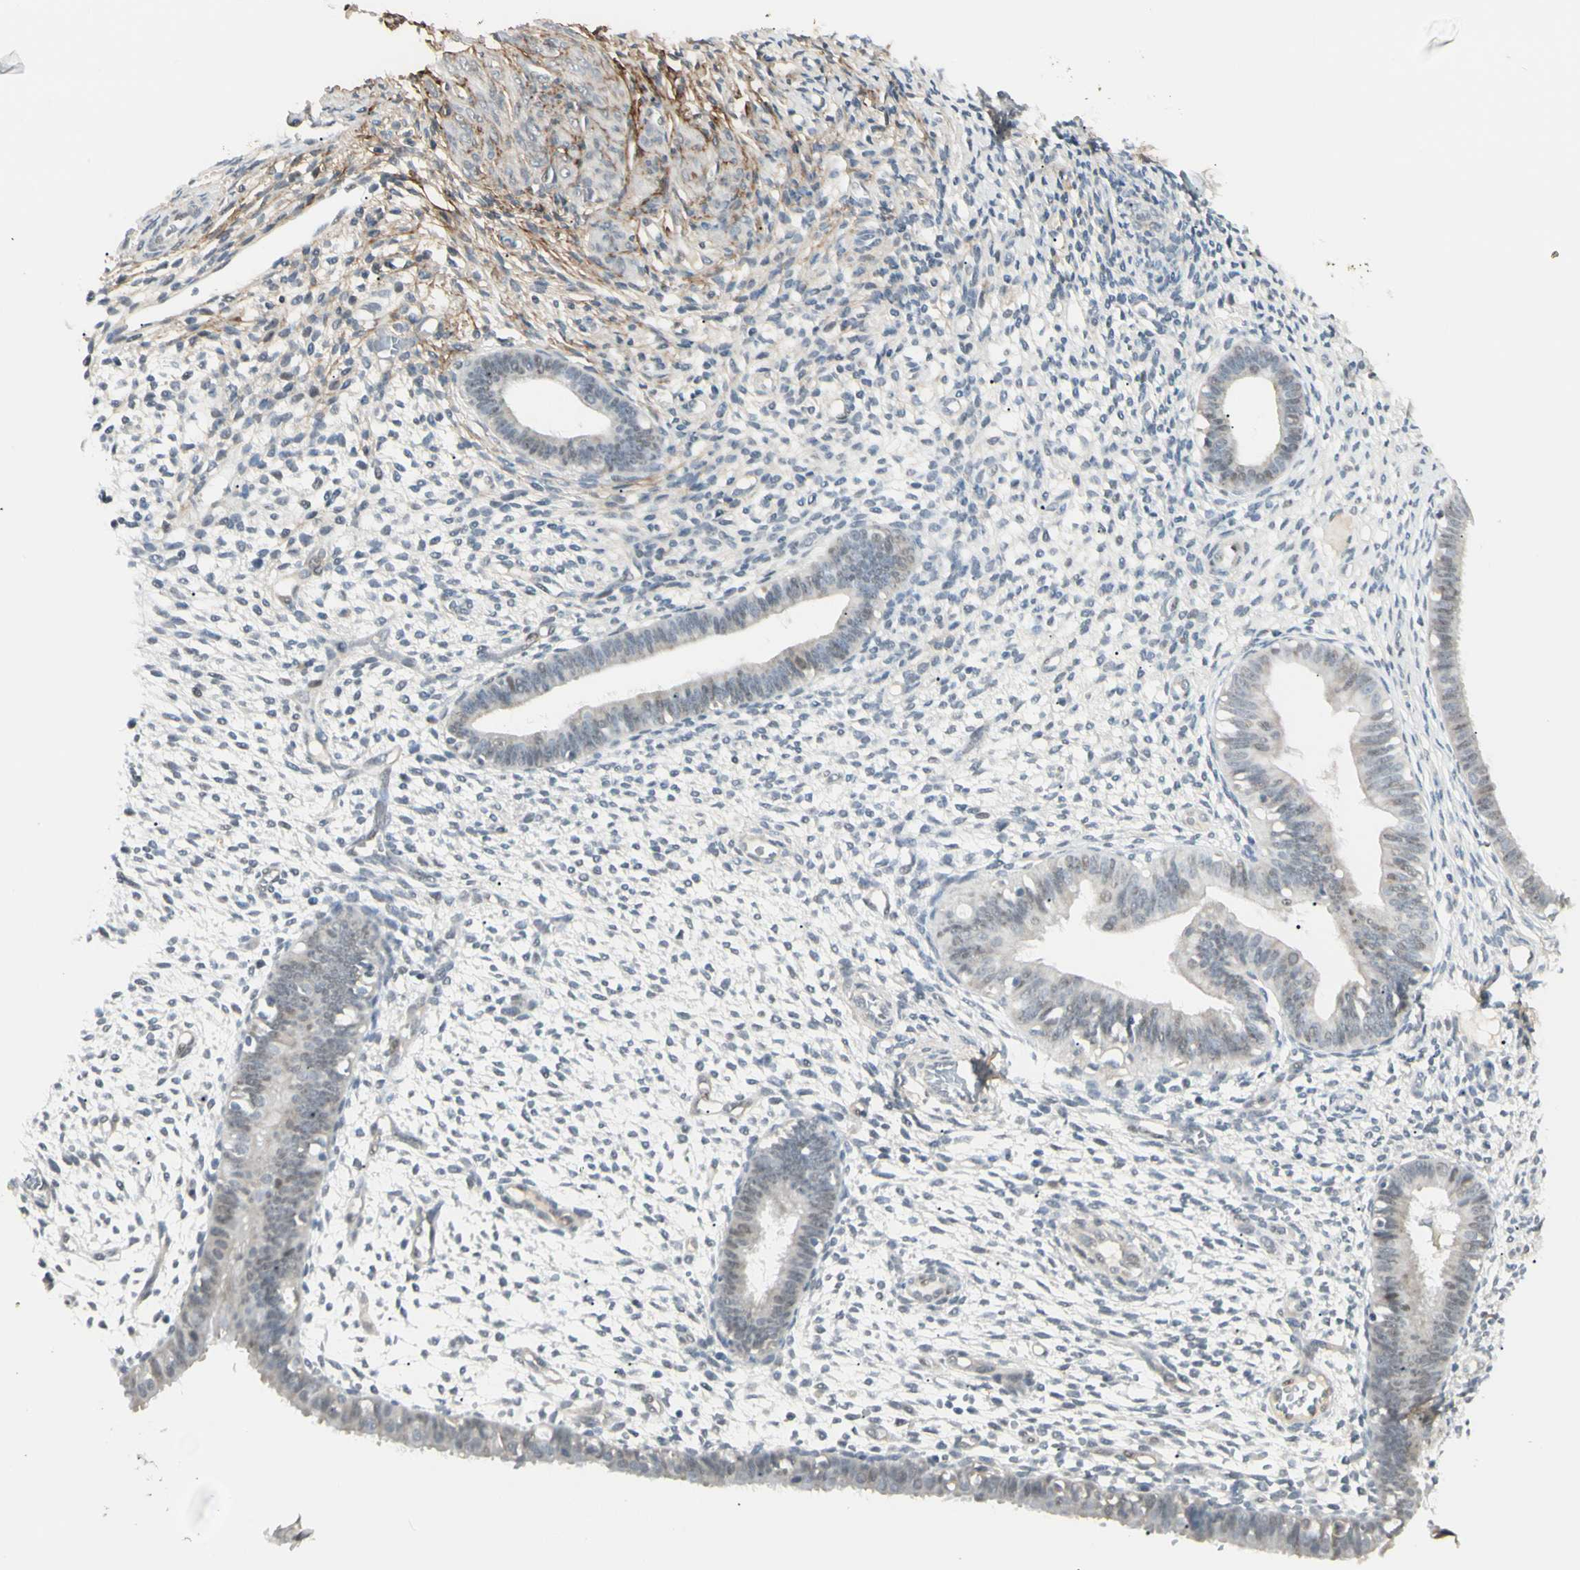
{"staining": {"intensity": "negative", "quantity": "none", "location": "none"}, "tissue": "endometrium", "cell_type": "Cells in endometrial stroma", "image_type": "normal", "snomed": [{"axis": "morphology", "description": "Normal tissue, NOS"}, {"axis": "topography", "description": "Endometrium"}], "caption": "This image is of benign endometrium stained with immunohistochemistry (IHC) to label a protein in brown with the nuclei are counter-stained blue. There is no expression in cells in endometrial stroma.", "gene": "ASPN", "patient": {"sex": "female", "age": 61}}